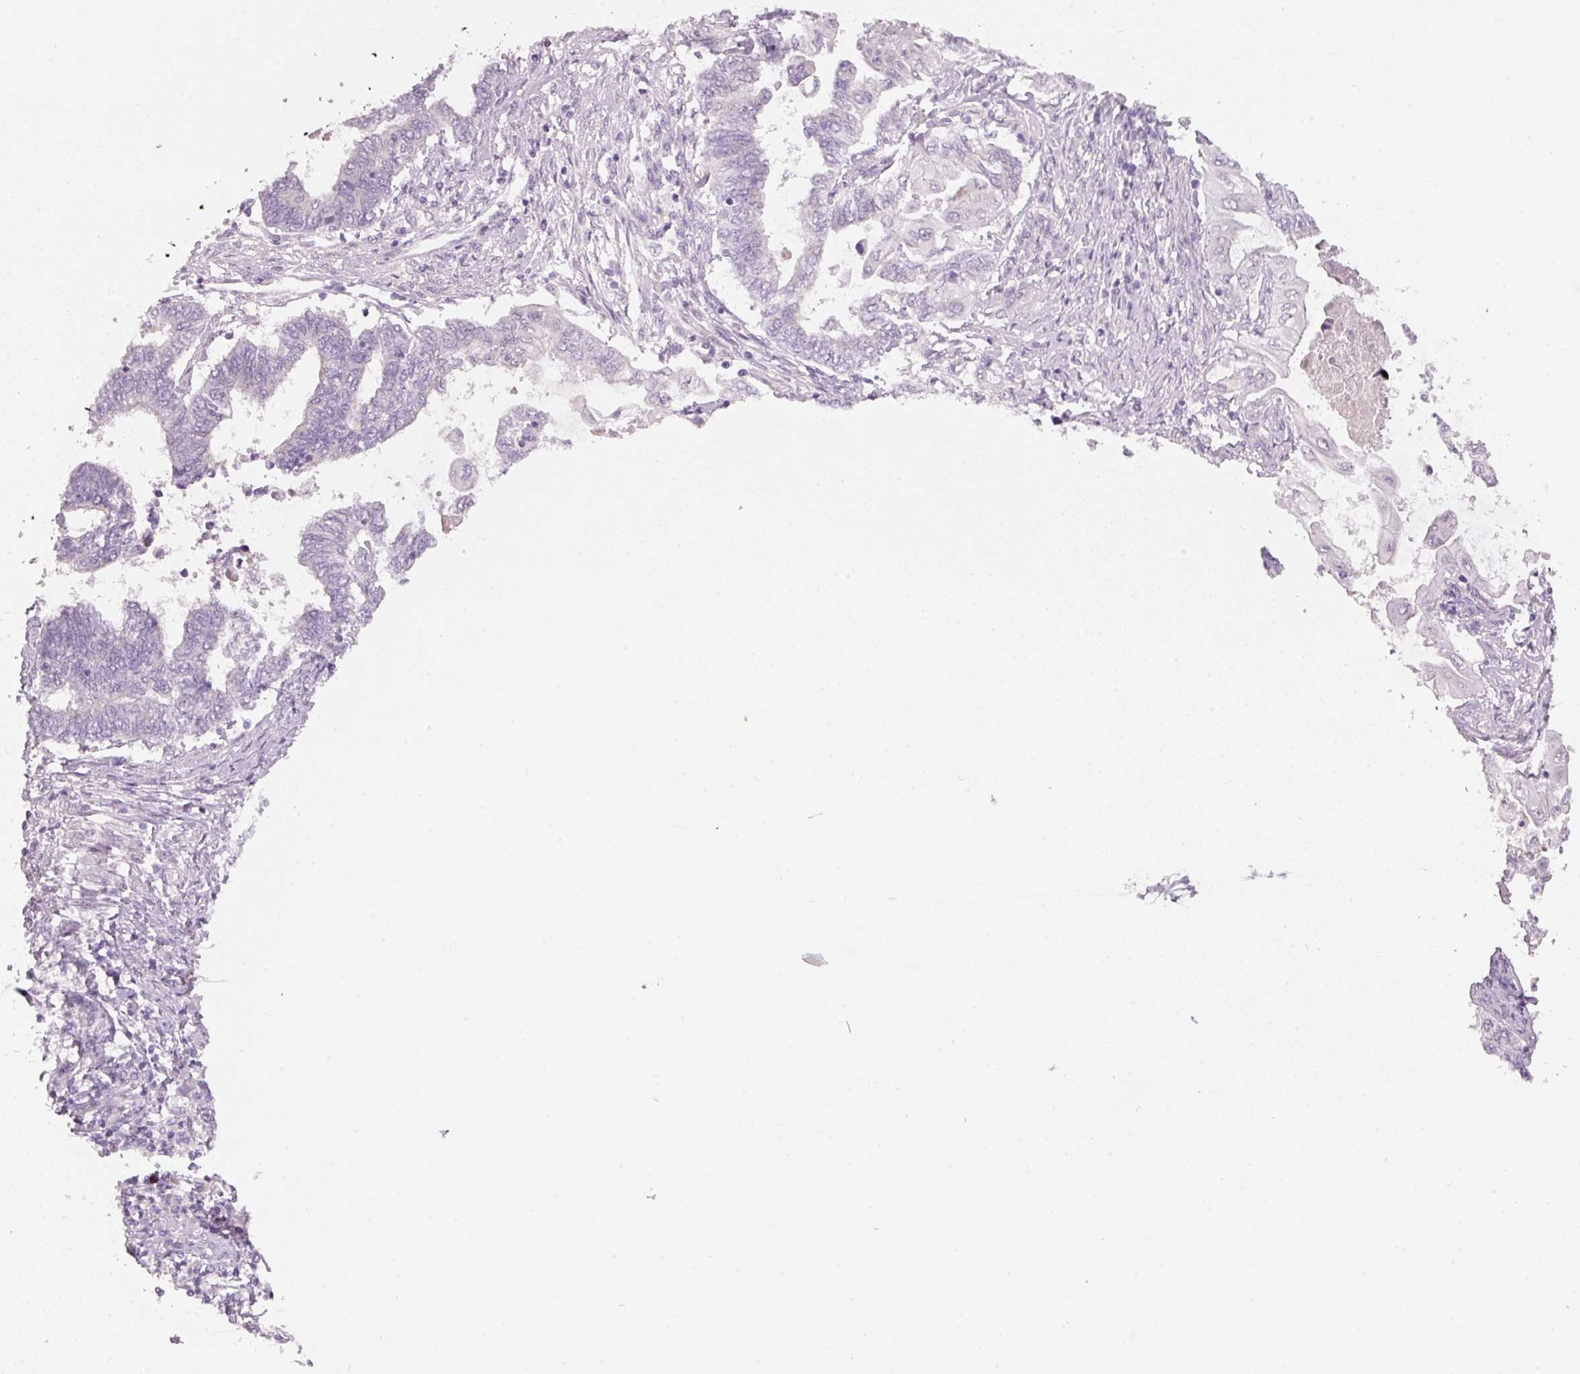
{"staining": {"intensity": "negative", "quantity": "none", "location": "none"}, "tissue": "cervical cancer", "cell_type": "Tumor cells", "image_type": "cancer", "snomed": [{"axis": "morphology", "description": "Squamous cell carcinoma, NOS"}, {"axis": "topography", "description": "Cervix"}], "caption": "Tumor cells are negative for brown protein staining in cervical cancer (squamous cell carcinoma).", "gene": "ENSG00000206549", "patient": {"sex": "female", "age": 35}}